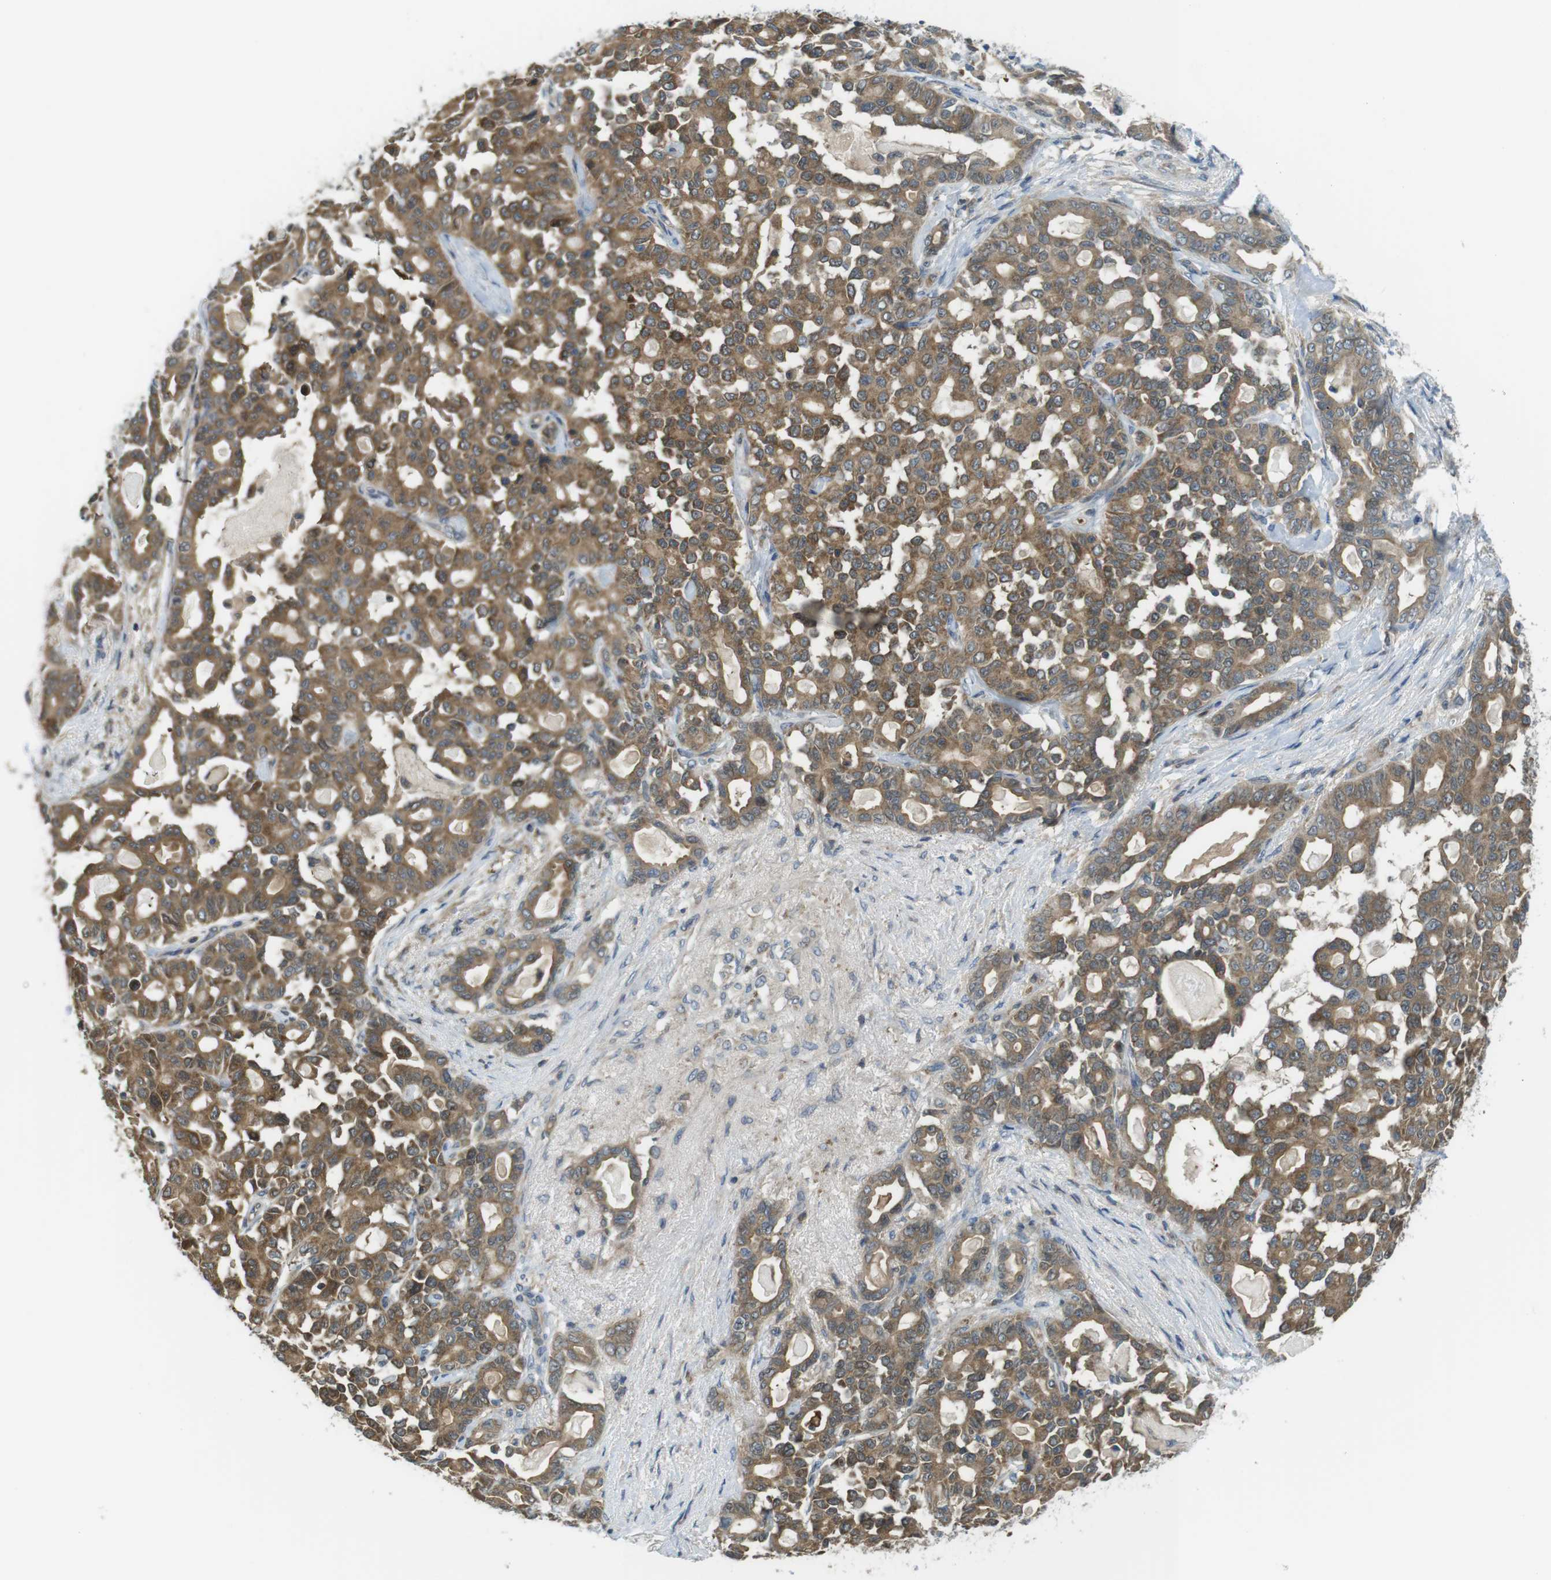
{"staining": {"intensity": "moderate", "quantity": ">75%", "location": "cytoplasmic/membranous"}, "tissue": "pancreatic cancer", "cell_type": "Tumor cells", "image_type": "cancer", "snomed": [{"axis": "morphology", "description": "Adenocarcinoma, NOS"}, {"axis": "topography", "description": "Pancreas"}], "caption": "The image reveals immunohistochemical staining of pancreatic cancer. There is moderate cytoplasmic/membranous expression is identified in about >75% of tumor cells.", "gene": "LRRC3B", "patient": {"sex": "male", "age": 63}}